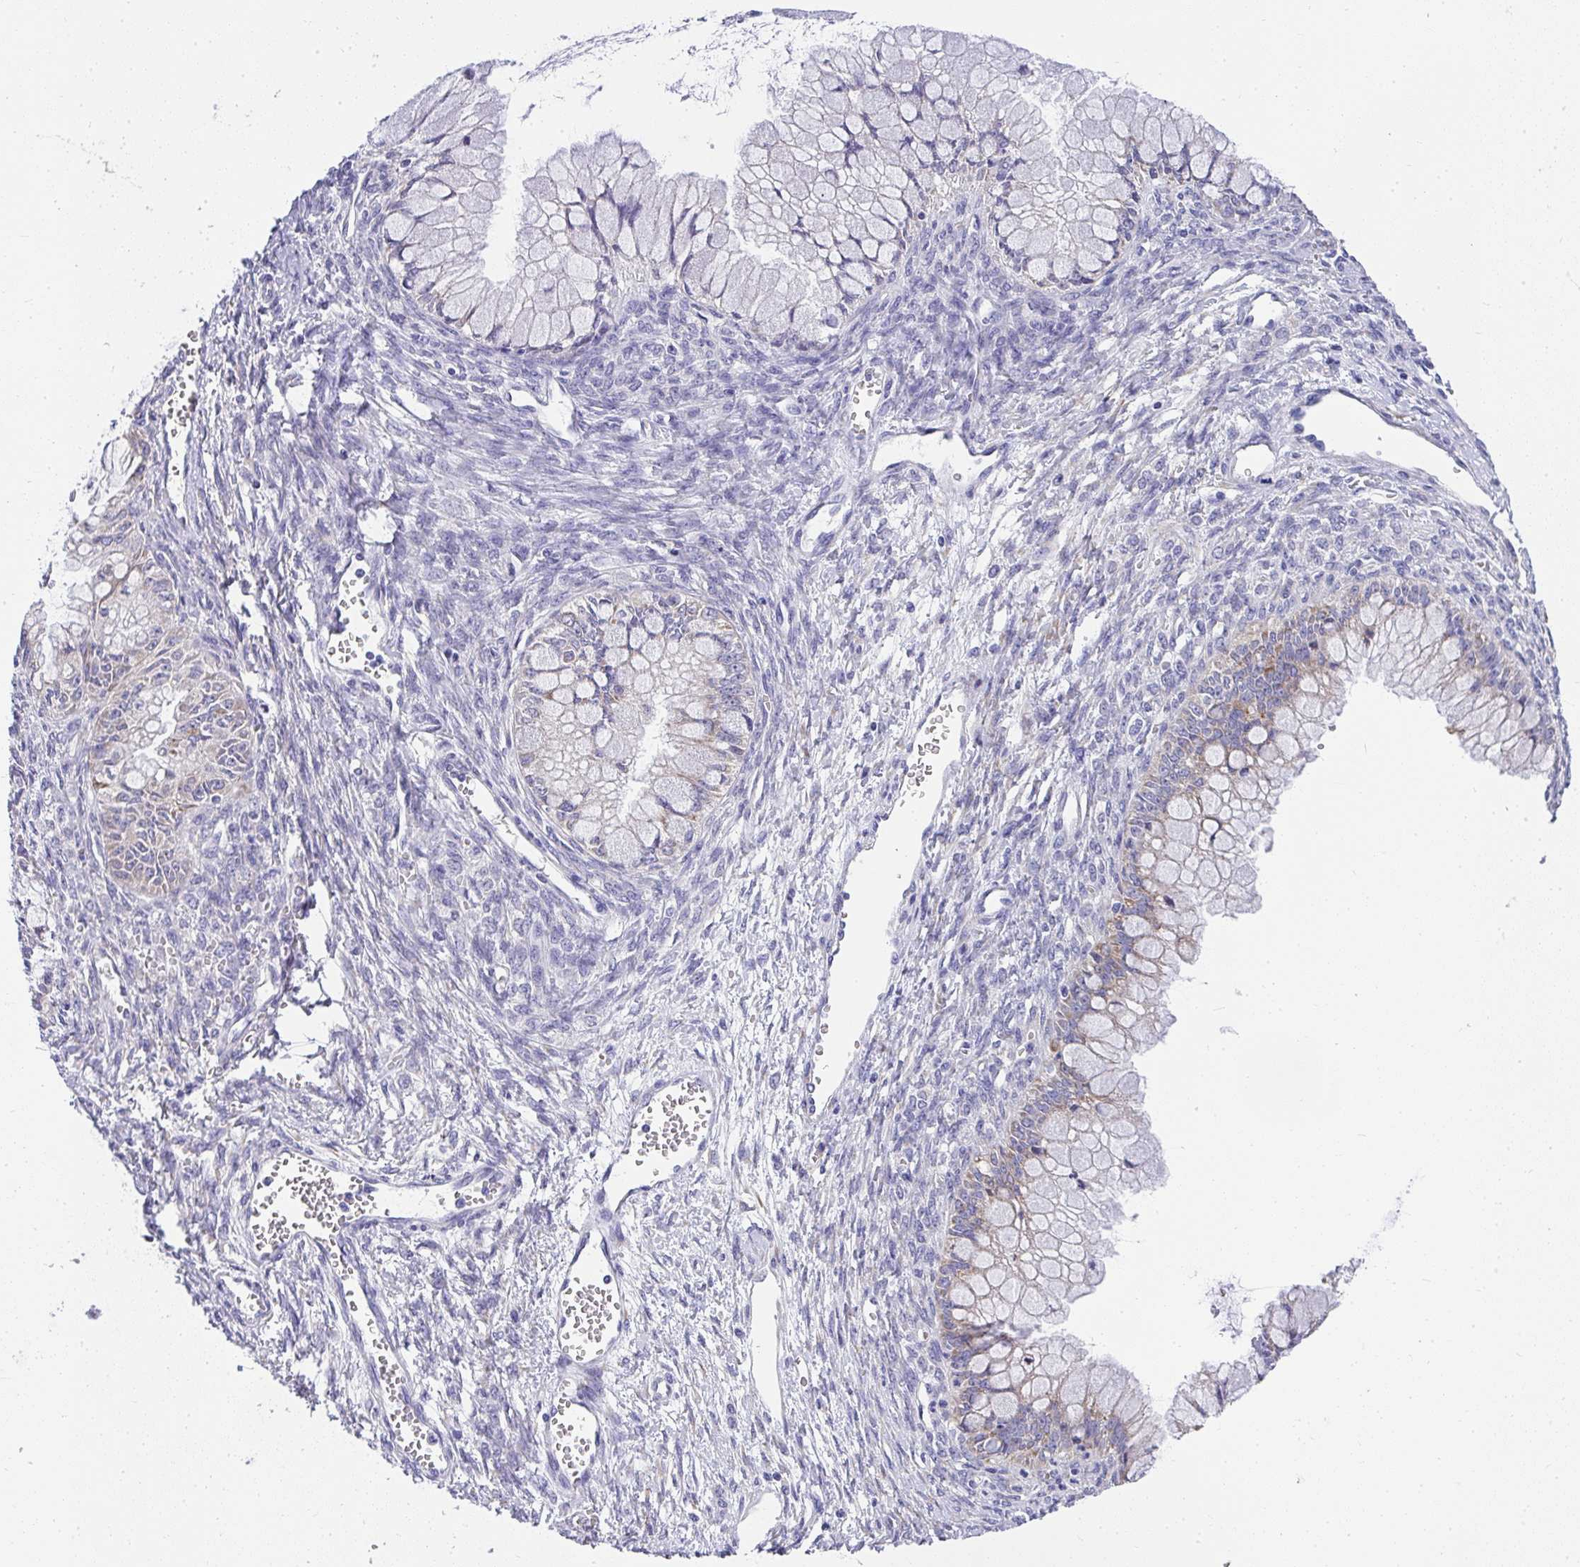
{"staining": {"intensity": "negative", "quantity": "none", "location": "none"}, "tissue": "ovarian cancer", "cell_type": "Tumor cells", "image_type": "cancer", "snomed": [{"axis": "morphology", "description": "Cystadenocarcinoma, mucinous, NOS"}, {"axis": "topography", "description": "Ovary"}], "caption": "High magnification brightfield microscopy of ovarian cancer stained with DAB (brown) and counterstained with hematoxylin (blue): tumor cells show no significant expression.", "gene": "ADRA2C", "patient": {"sex": "female", "age": 34}}